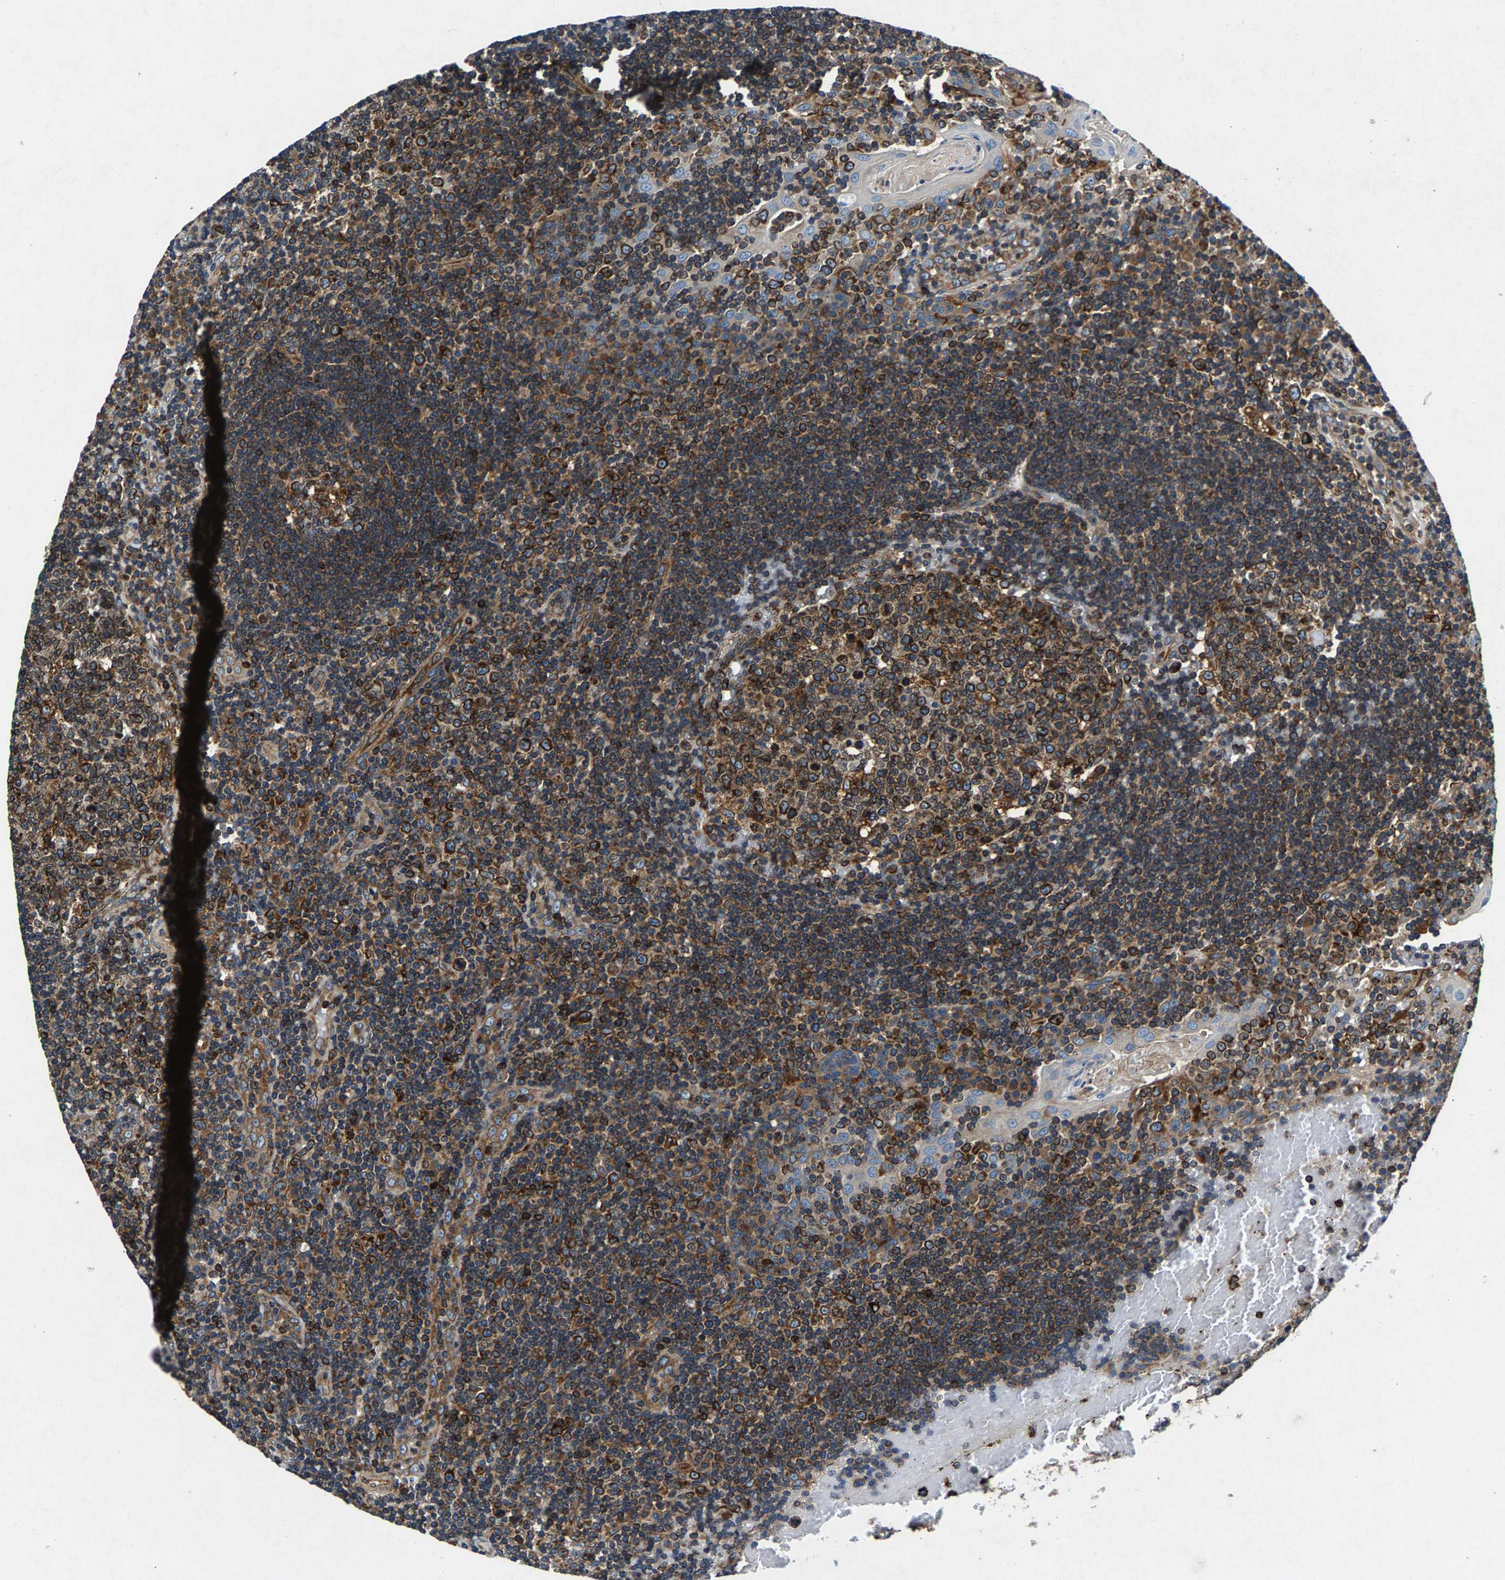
{"staining": {"intensity": "strong", "quantity": ">75%", "location": "cytoplasmic/membranous"}, "tissue": "tonsil", "cell_type": "Germinal center cells", "image_type": "normal", "snomed": [{"axis": "morphology", "description": "Normal tissue, NOS"}, {"axis": "topography", "description": "Tonsil"}], "caption": "Germinal center cells reveal strong cytoplasmic/membranous staining in approximately >75% of cells in unremarkable tonsil. (Brightfield microscopy of DAB IHC at high magnification).", "gene": "LPCAT1", "patient": {"sex": "female", "age": 40}}